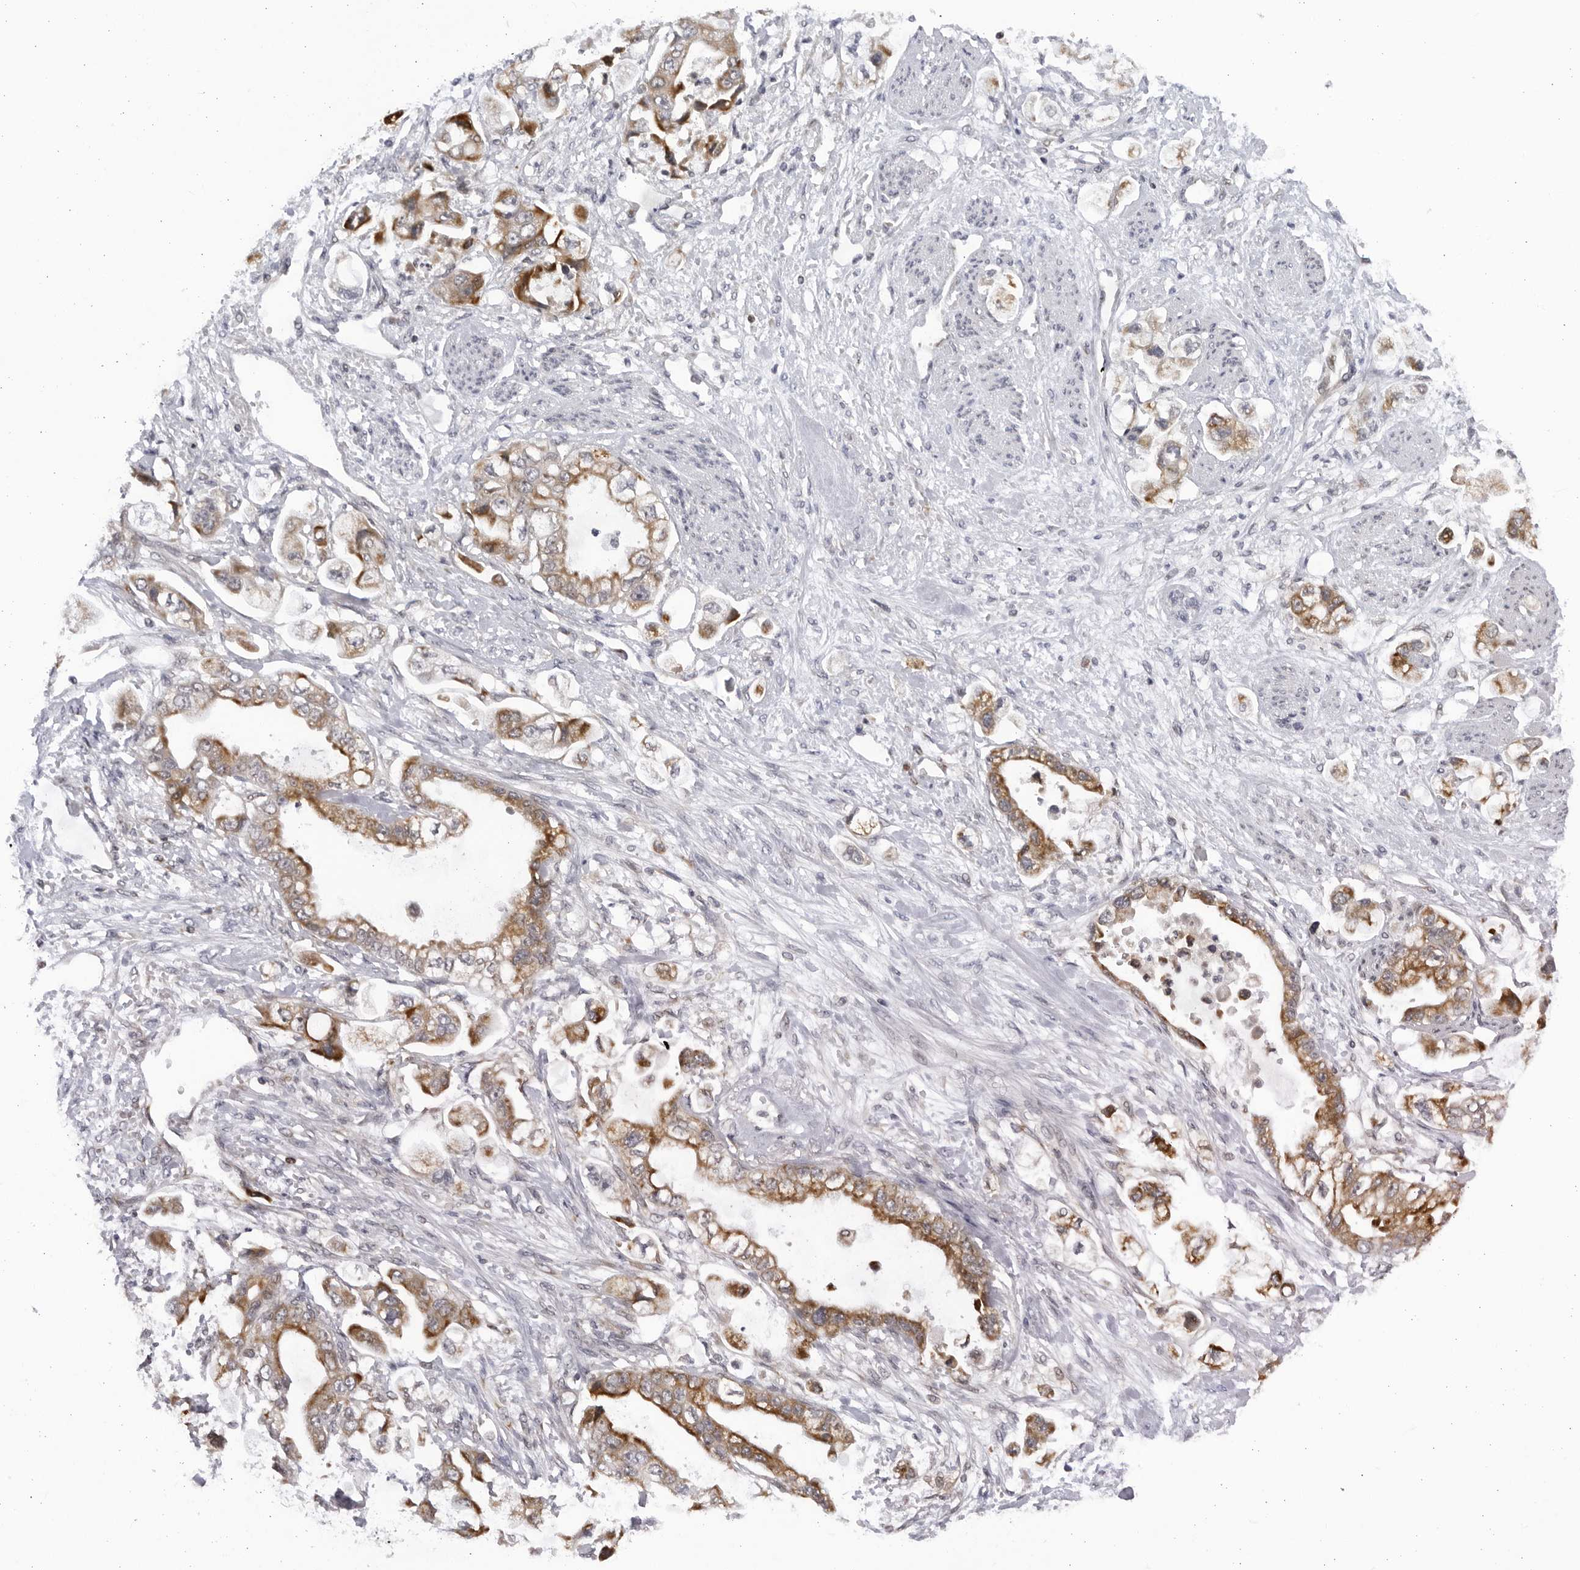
{"staining": {"intensity": "moderate", "quantity": ">75%", "location": "cytoplasmic/membranous"}, "tissue": "stomach cancer", "cell_type": "Tumor cells", "image_type": "cancer", "snomed": [{"axis": "morphology", "description": "Adenocarcinoma, NOS"}, {"axis": "topography", "description": "Stomach"}], "caption": "Brown immunohistochemical staining in adenocarcinoma (stomach) shows moderate cytoplasmic/membranous staining in approximately >75% of tumor cells.", "gene": "SLC25A22", "patient": {"sex": "male", "age": 62}}